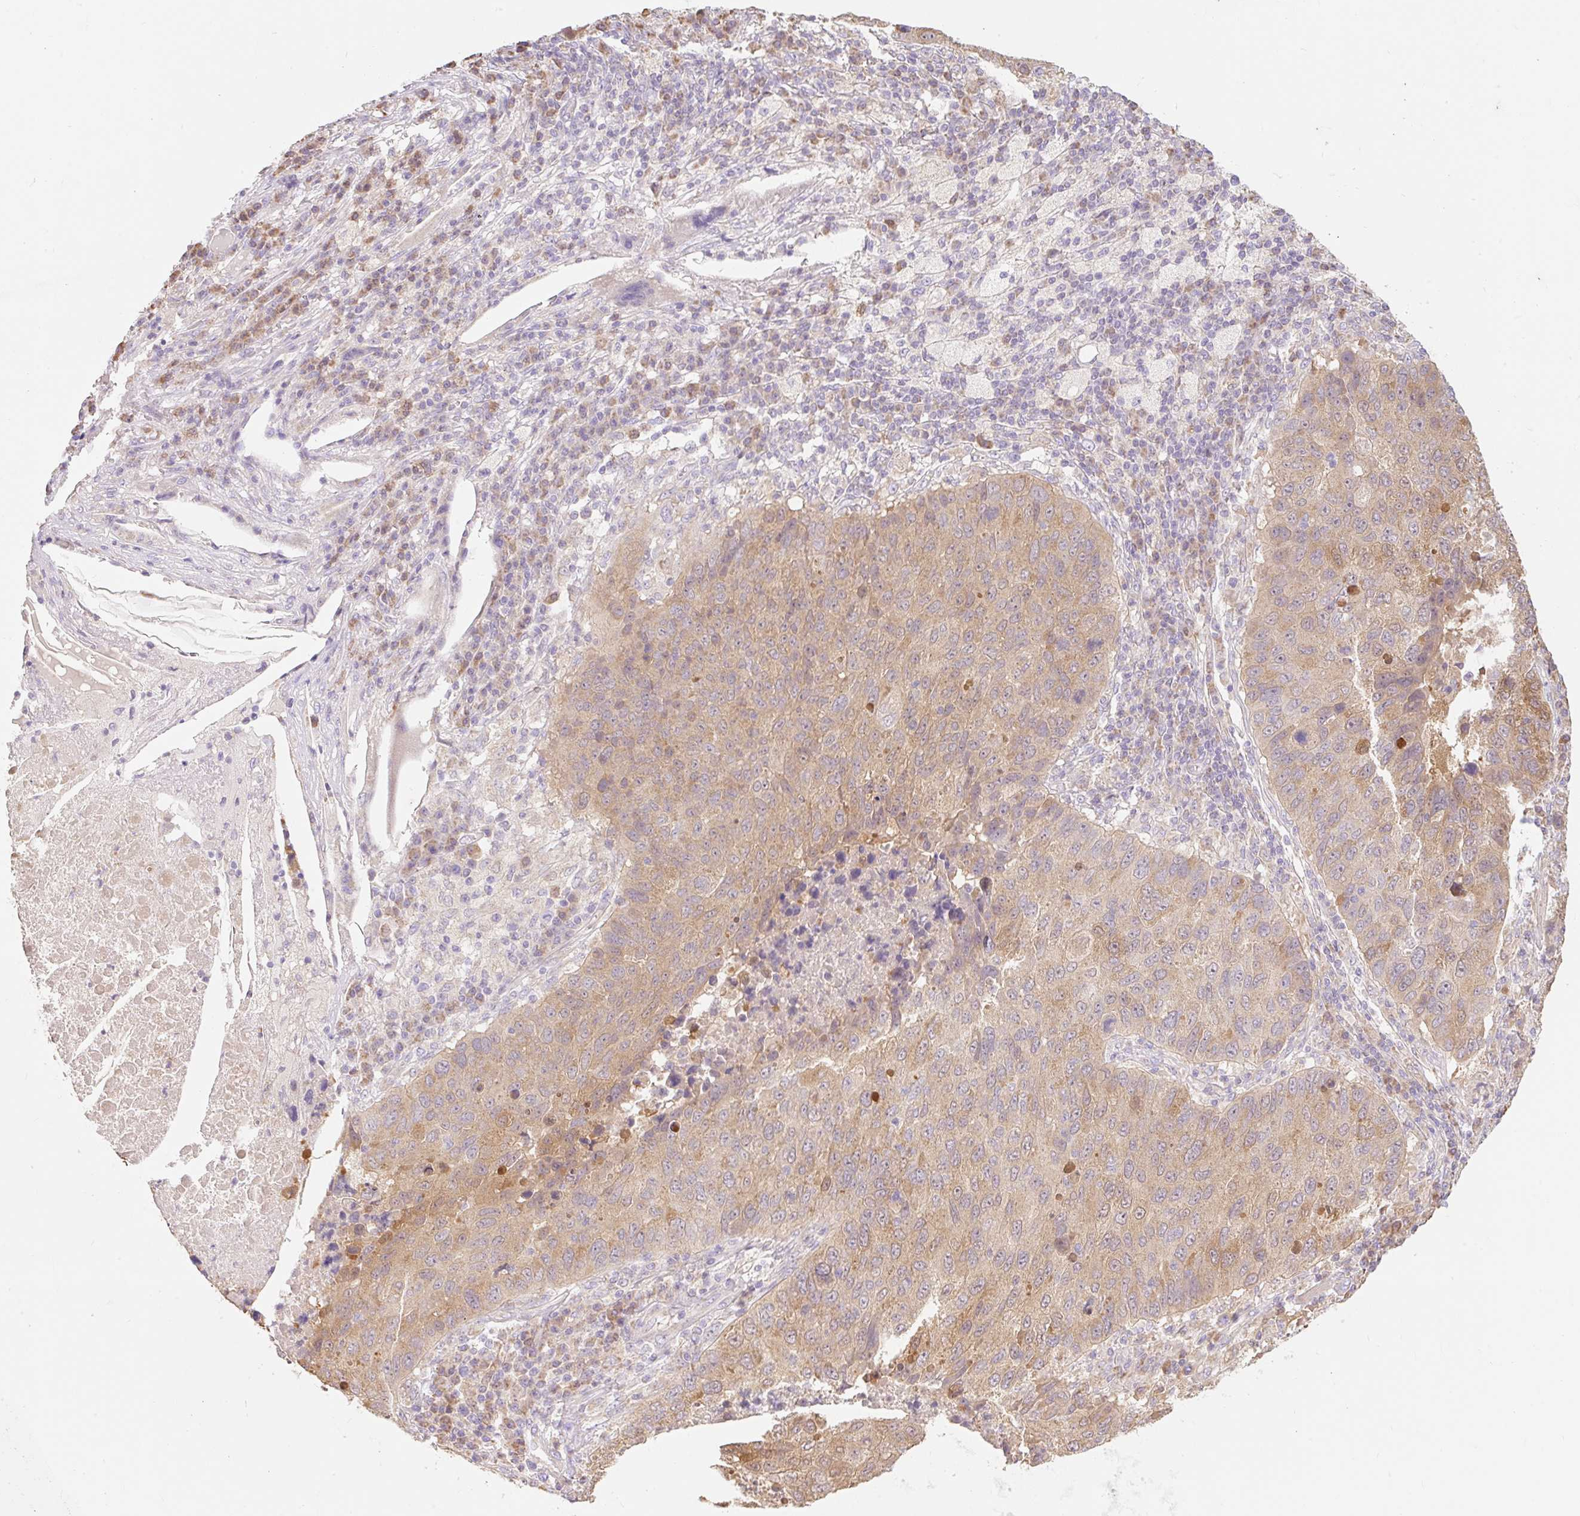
{"staining": {"intensity": "moderate", "quantity": "25%-75%", "location": "cytoplasmic/membranous"}, "tissue": "lung cancer", "cell_type": "Tumor cells", "image_type": "cancer", "snomed": [{"axis": "morphology", "description": "Squamous cell carcinoma, NOS"}, {"axis": "topography", "description": "Lung"}], "caption": "IHC of lung squamous cell carcinoma shows medium levels of moderate cytoplasmic/membranous positivity in approximately 25%-75% of tumor cells. The protein is stained brown, and the nuclei are stained in blue (DAB IHC with brightfield microscopy, high magnification).", "gene": "DHX35", "patient": {"sex": "male", "age": 73}}